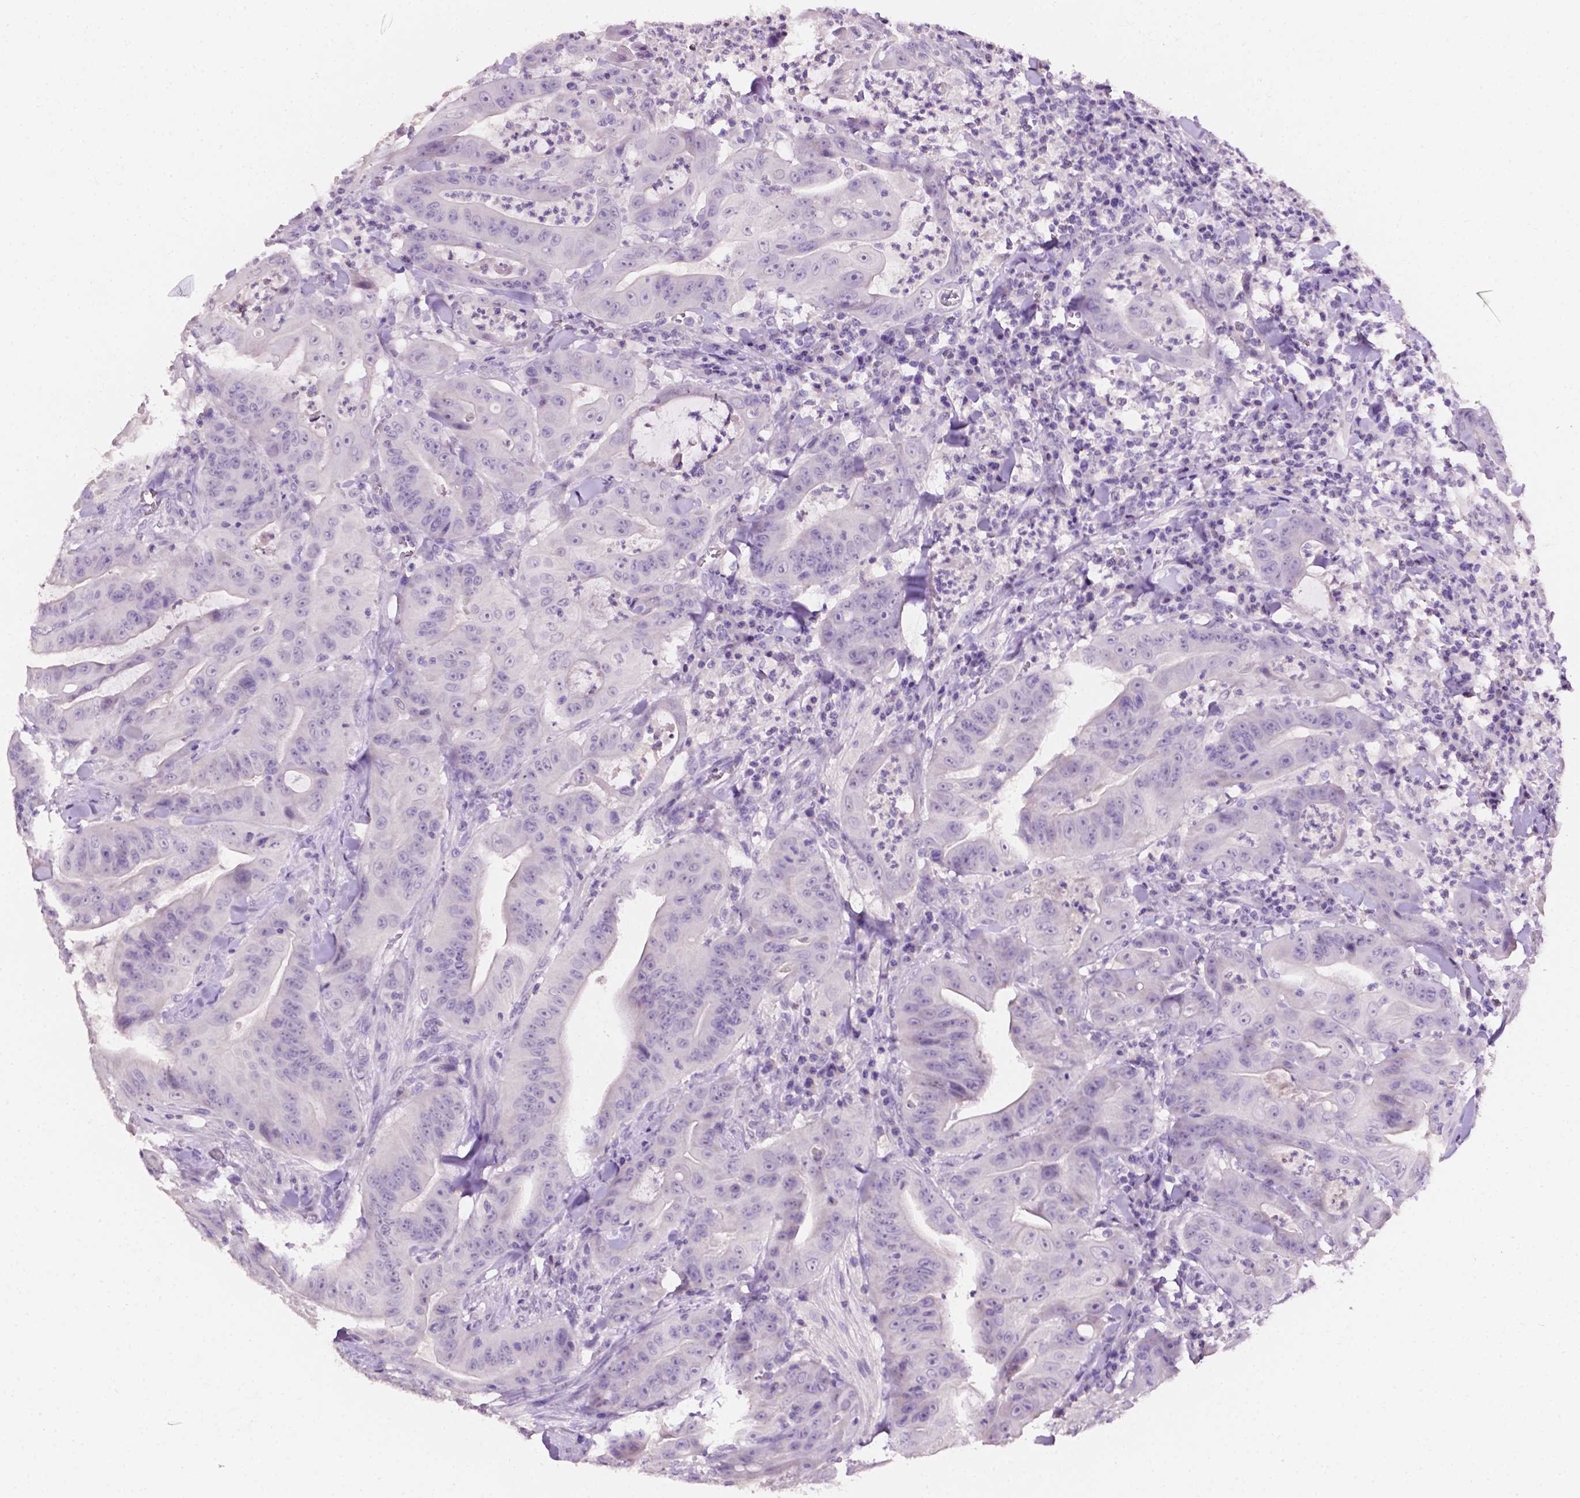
{"staining": {"intensity": "negative", "quantity": "none", "location": "none"}, "tissue": "colorectal cancer", "cell_type": "Tumor cells", "image_type": "cancer", "snomed": [{"axis": "morphology", "description": "Adenocarcinoma, NOS"}, {"axis": "topography", "description": "Colon"}], "caption": "DAB immunohistochemical staining of colorectal cancer (adenocarcinoma) demonstrates no significant expression in tumor cells. (Immunohistochemistry (ihc), brightfield microscopy, high magnification).", "gene": "TACSTD2", "patient": {"sex": "male", "age": 33}}